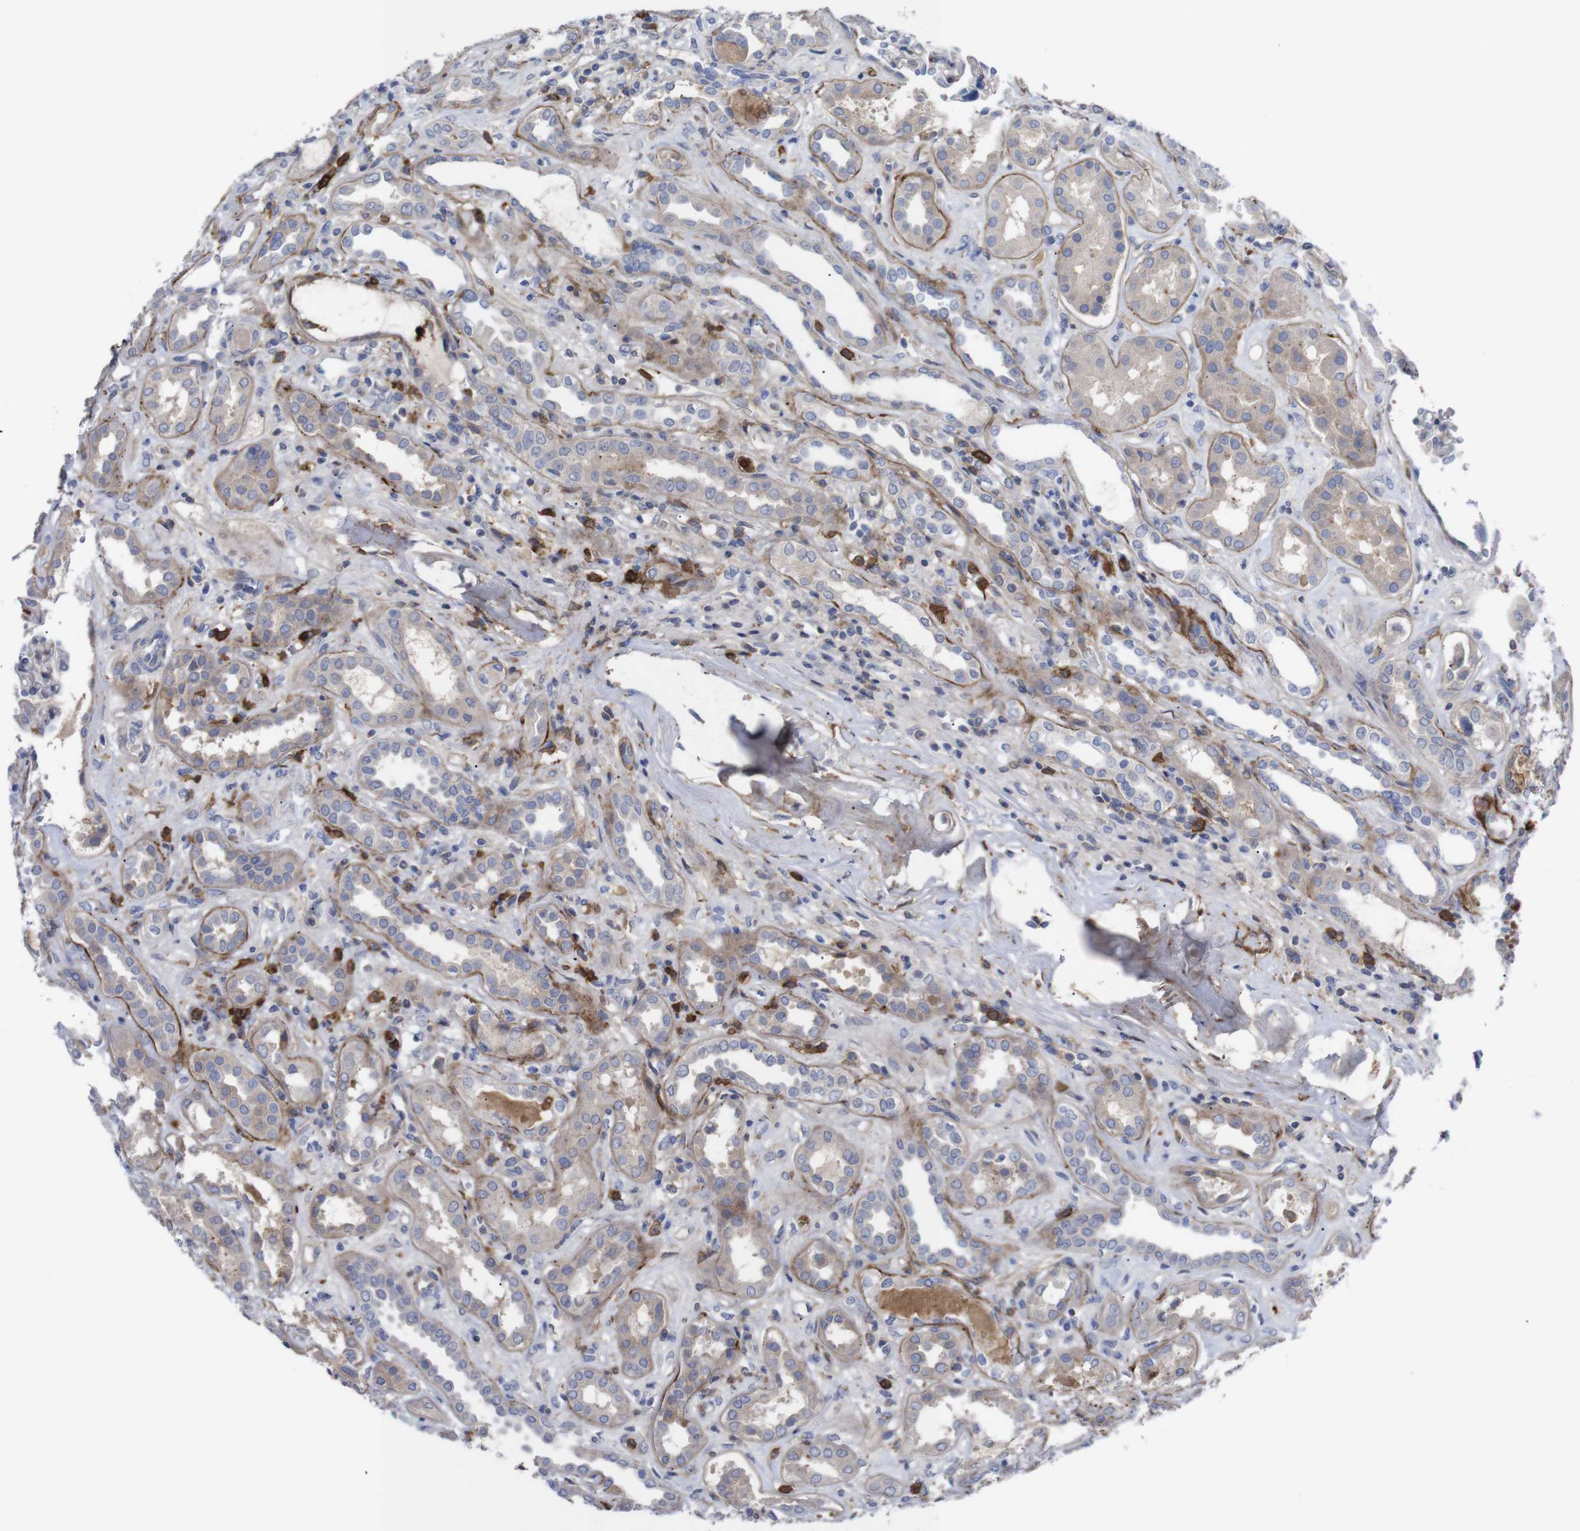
{"staining": {"intensity": "negative", "quantity": "none", "location": "none"}, "tissue": "kidney", "cell_type": "Cells in glomeruli", "image_type": "normal", "snomed": [{"axis": "morphology", "description": "Normal tissue, NOS"}, {"axis": "topography", "description": "Kidney"}], "caption": "A micrograph of kidney stained for a protein displays no brown staining in cells in glomeruli.", "gene": "C5AR1", "patient": {"sex": "male", "age": 59}}